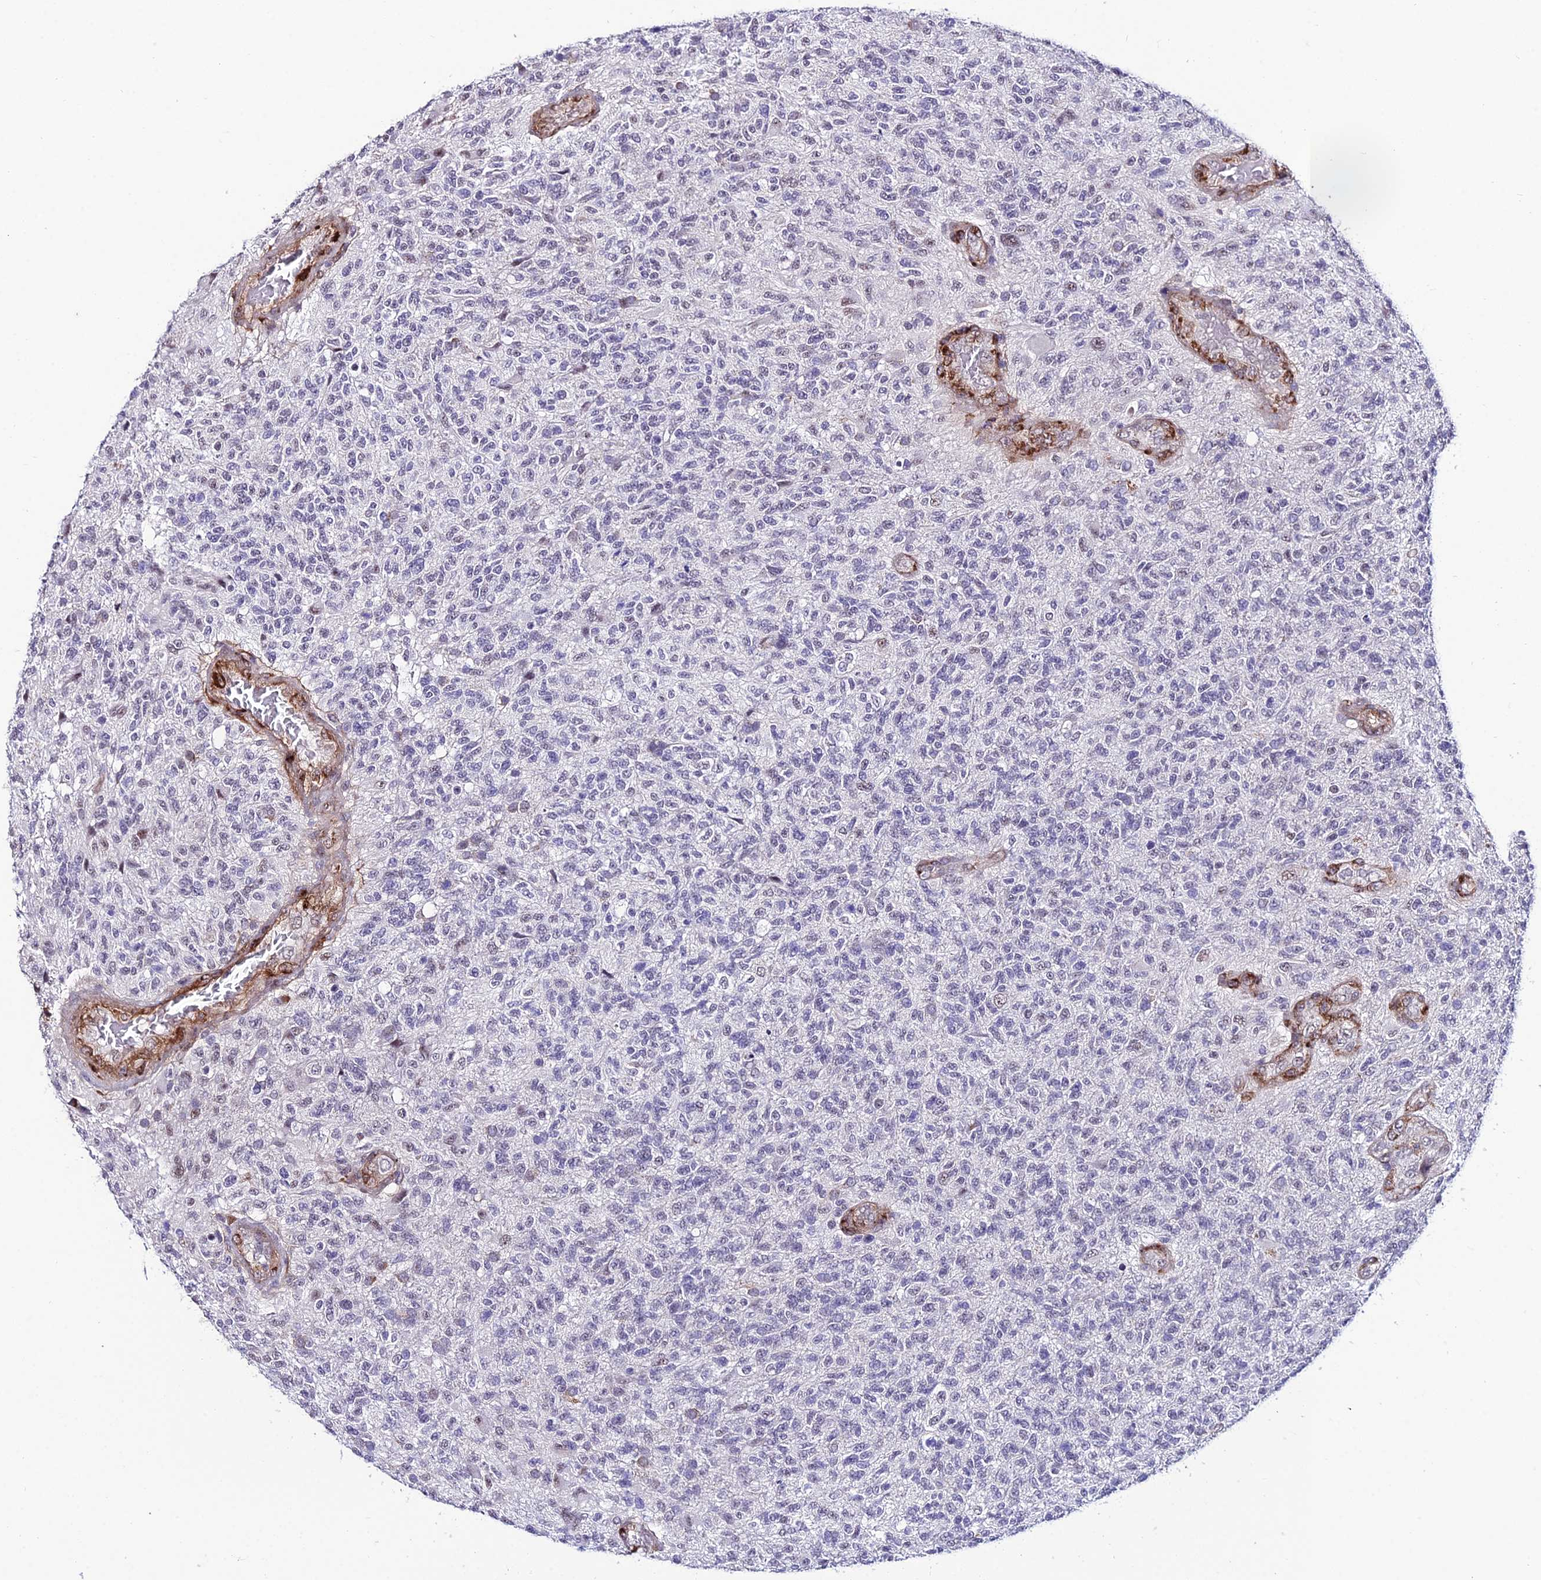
{"staining": {"intensity": "negative", "quantity": "none", "location": "none"}, "tissue": "glioma", "cell_type": "Tumor cells", "image_type": "cancer", "snomed": [{"axis": "morphology", "description": "Glioma, malignant, High grade"}, {"axis": "topography", "description": "Brain"}], "caption": "Immunohistochemistry (IHC) of glioma displays no positivity in tumor cells.", "gene": "SYT15", "patient": {"sex": "male", "age": 56}}